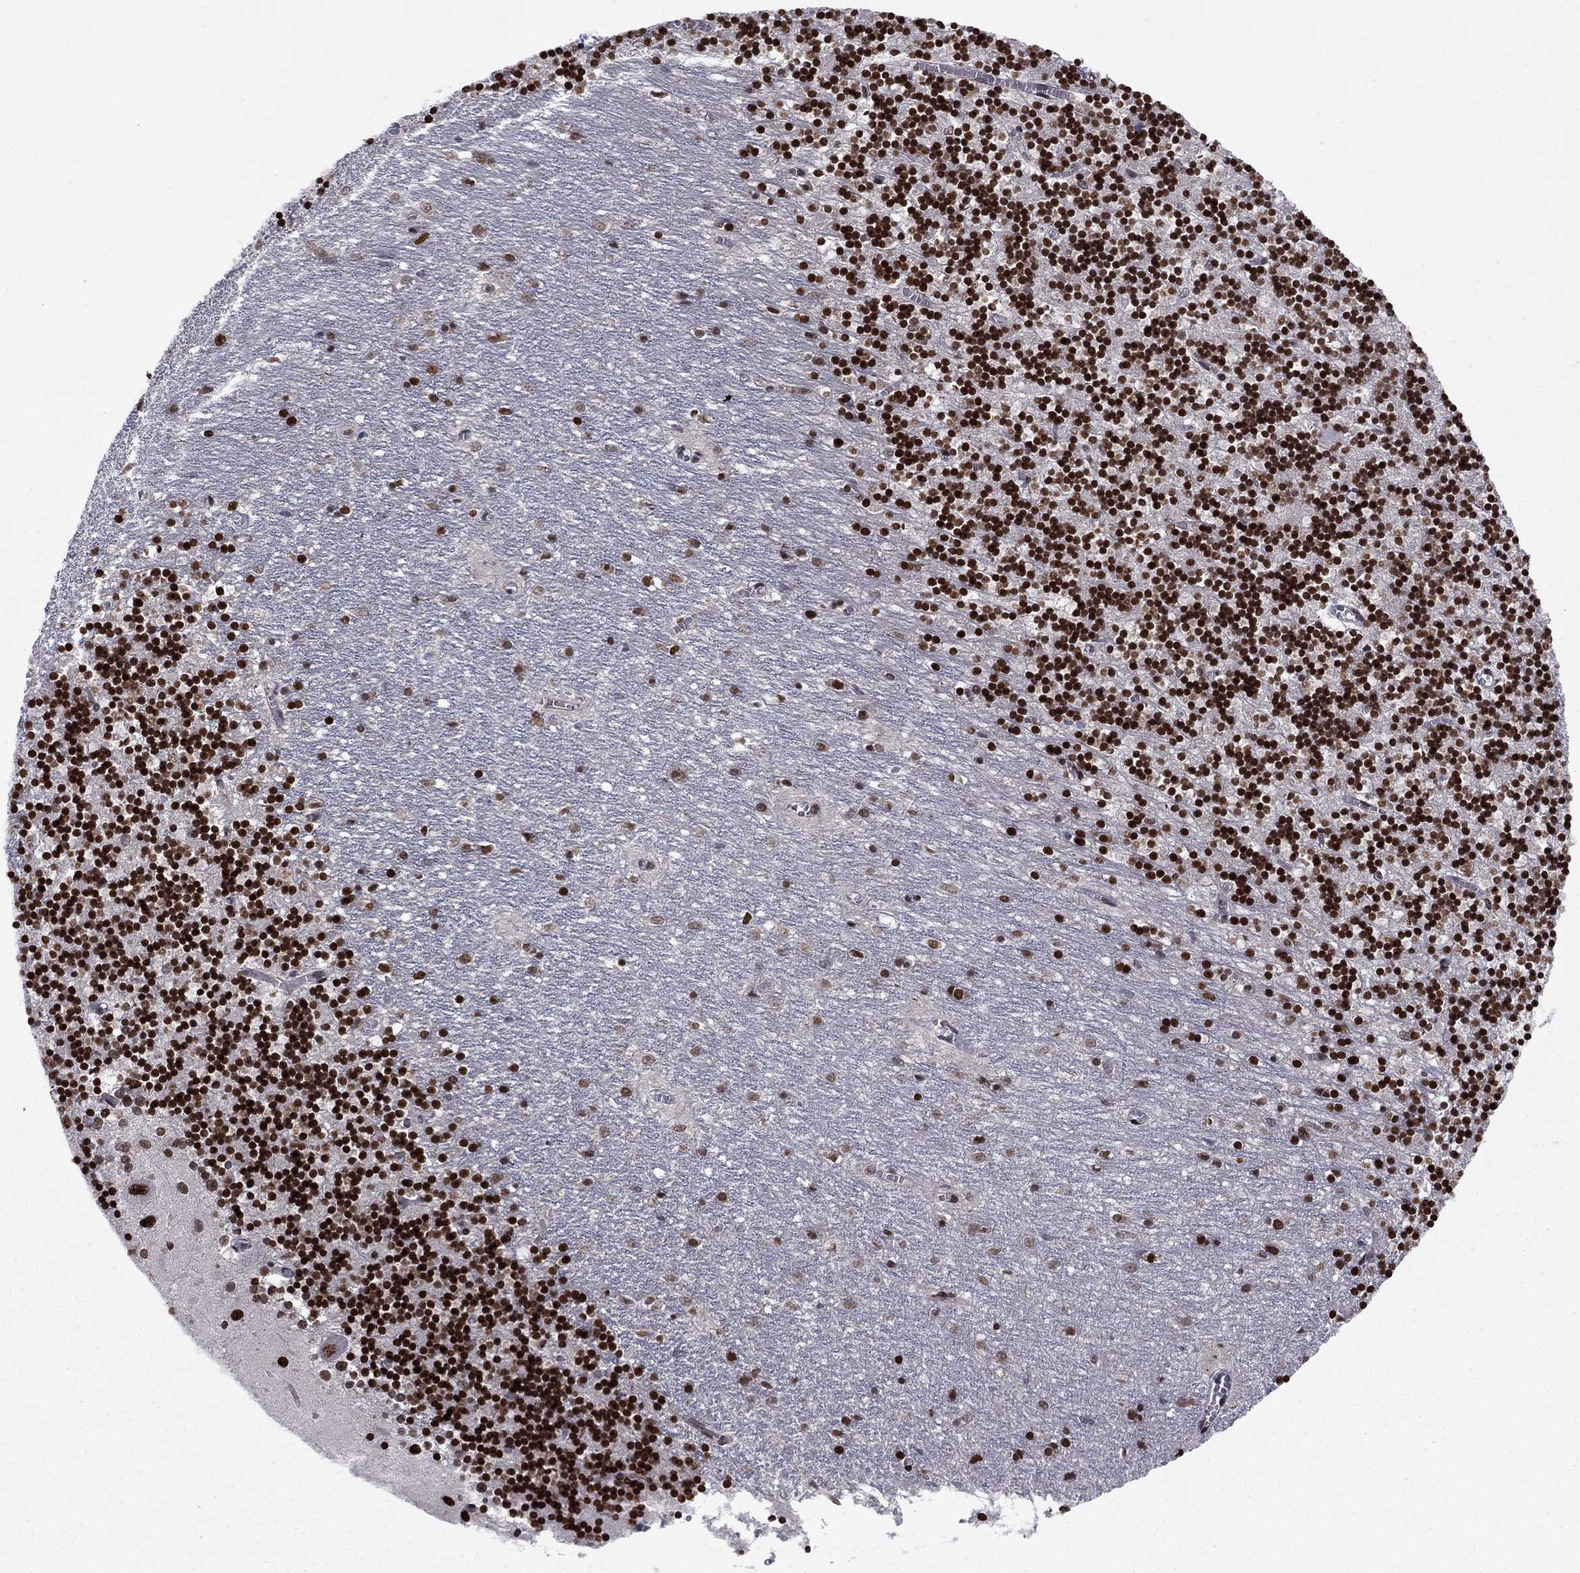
{"staining": {"intensity": "strong", "quantity": "25%-75%", "location": "nuclear"}, "tissue": "cerebellum", "cell_type": "Cells in granular layer", "image_type": "normal", "snomed": [{"axis": "morphology", "description": "Normal tissue, NOS"}, {"axis": "topography", "description": "Cerebellum"}], "caption": "IHC image of normal cerebellum stained for a protein (brown), which displays high levels of strong nuclear expression in about 25%-75% of cells in granular layer.", "gene": "USP54", "patient": {"sex": "female", "age": 64}}